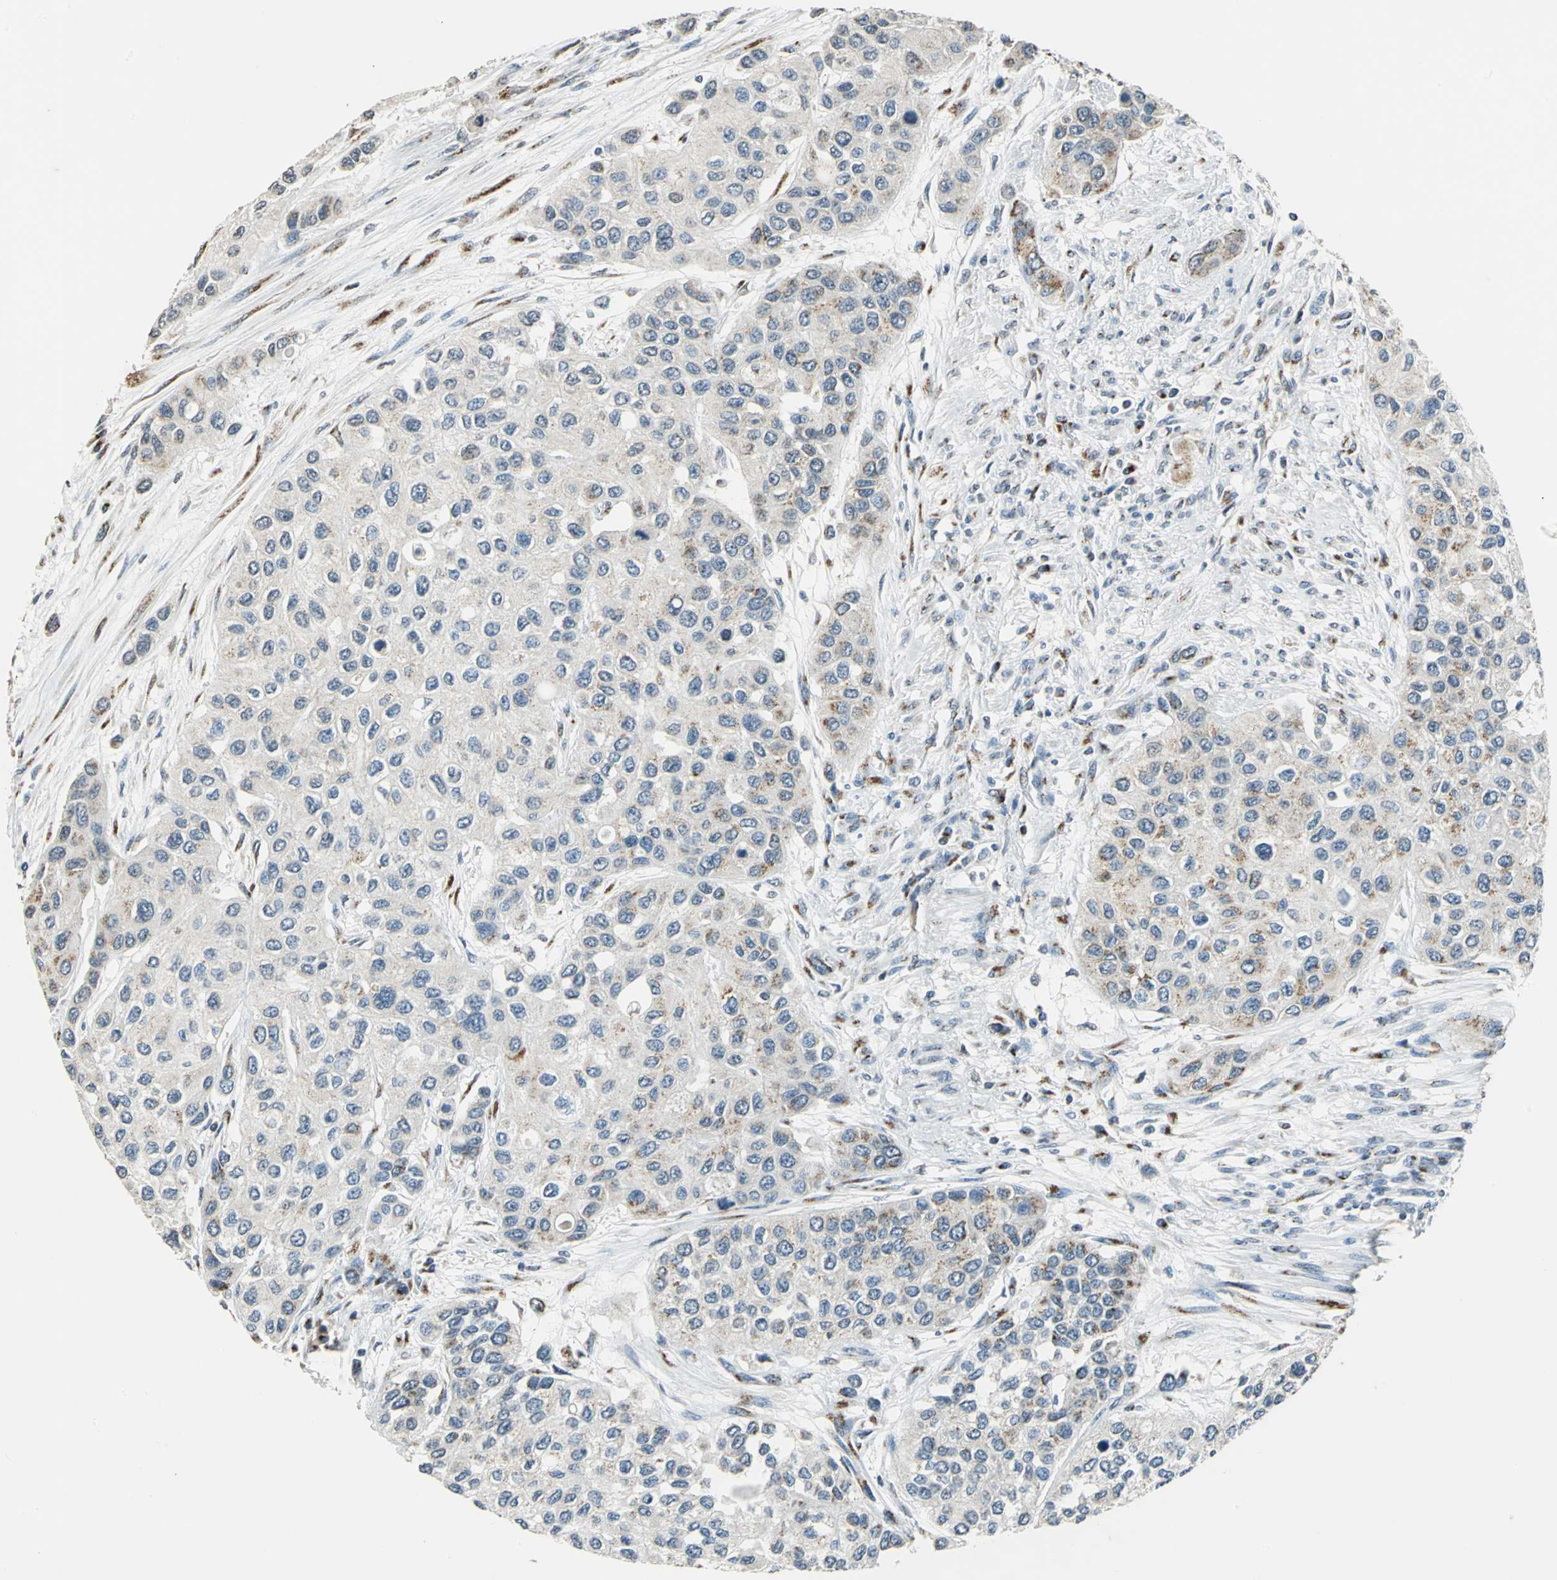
{"staining": {"intensity": "weak", "quantity": "<25%", "location": "cytoplasmic/membranous"}, "tissue": "urothelial cancer", "cell_type": "Tumor cells", "image_type": "cancer", "snomed": [{"axis": "morphology", "description": "Urothelial carcinoma, High grade"}, {"axis": "topography", "description": "Urinary bladder"}], "caption": "Immunohistochemical staining of human high-grade urothelial carcinoma reveals no significant positivity in tumor cells.", "gene": "TMEM115", "patient": {"sex": "female", "age": 56}}